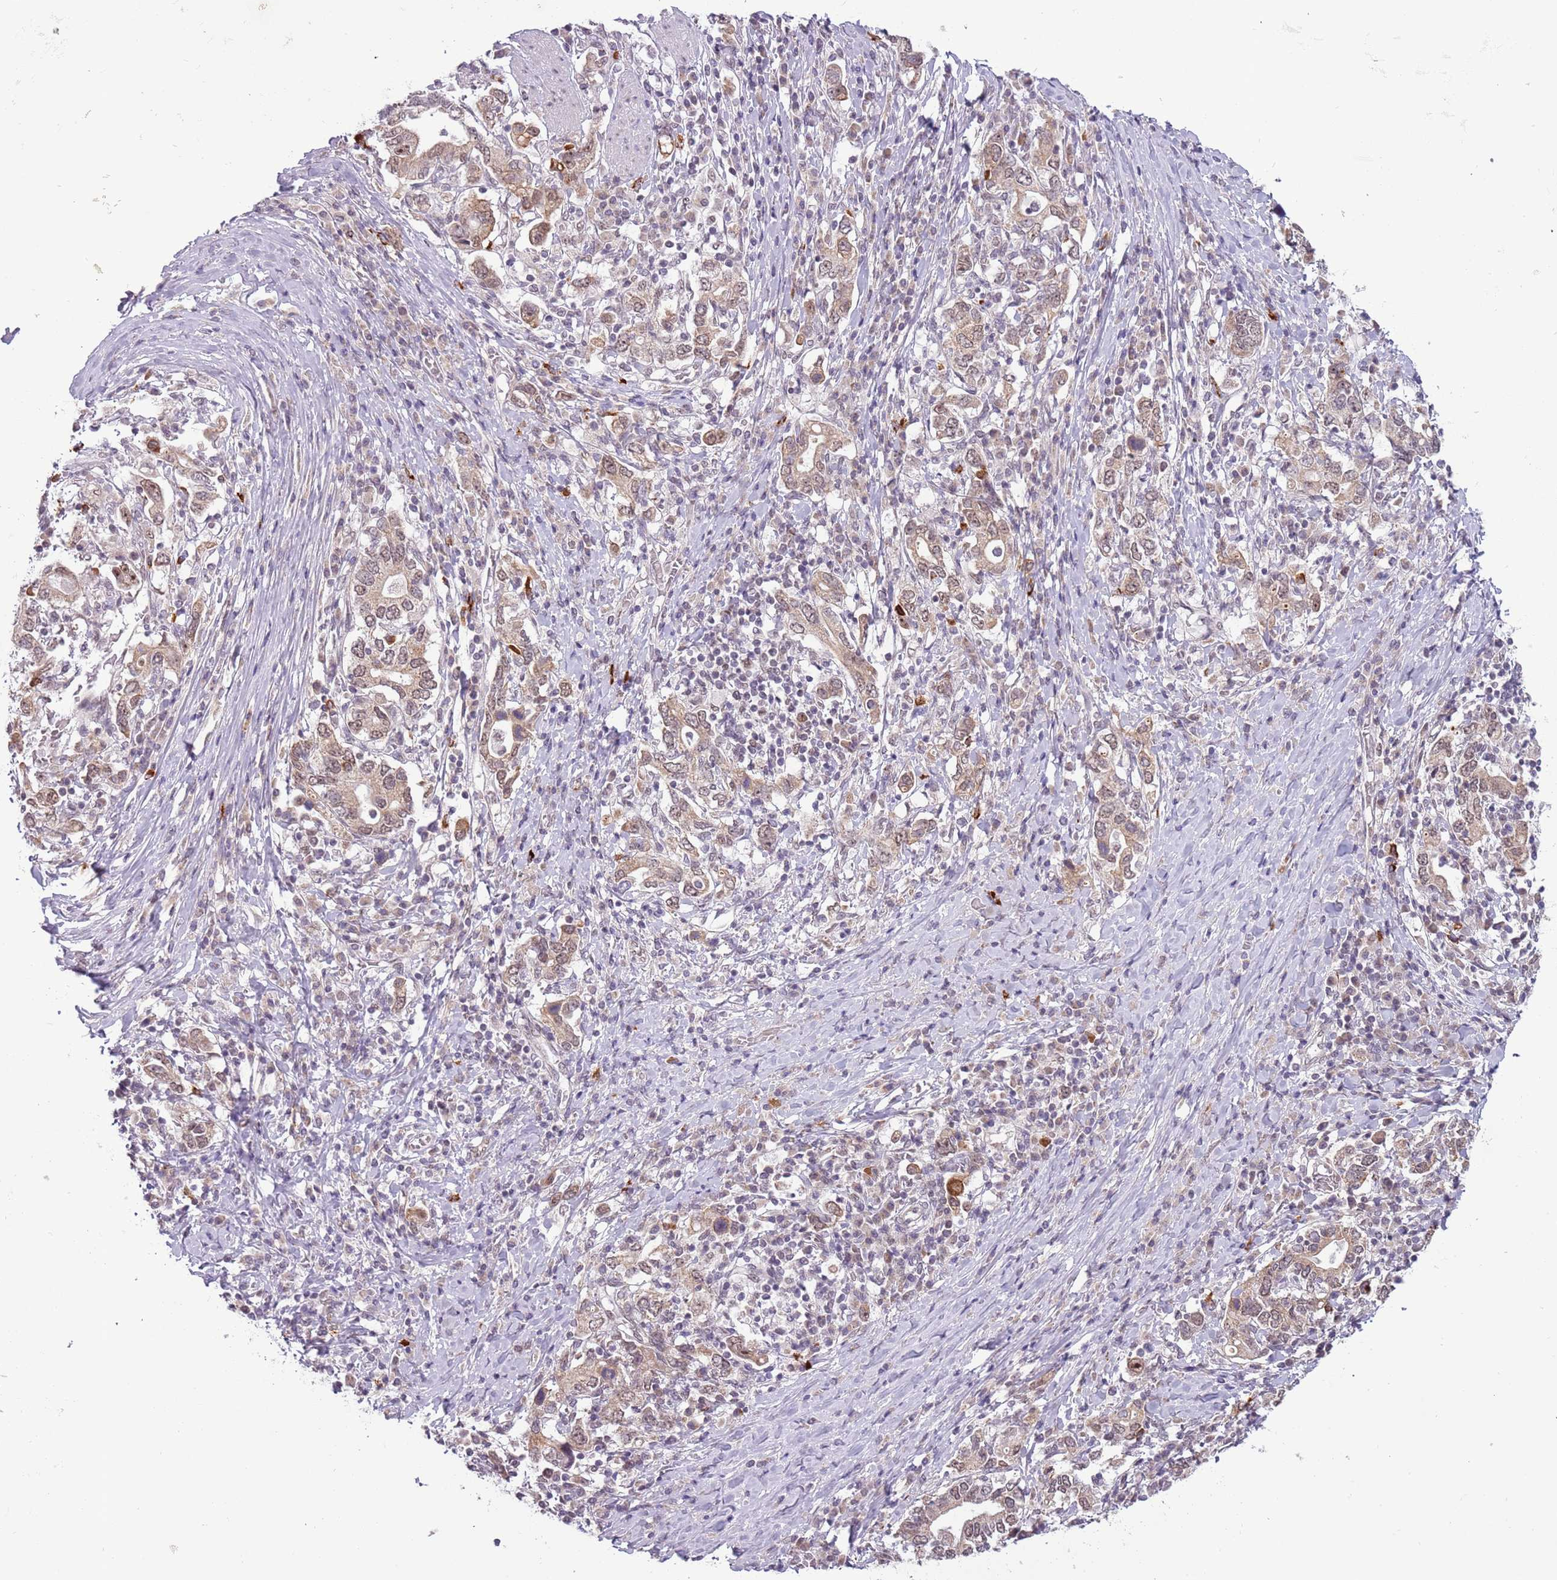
{"staining": {"intensity": "weak", "quantity": ">75%", "location": "cytoplasmic/membranous,nuclear"}, "tissue": "stomach cancer", "cell_type": "Tumor cells", "image_type": "cancer", "snomed": [{"axis": "morphology", "description": "Adenocarcinoma, NOS"}, {"axis": "topography", "description": "Stomach, upper"}, {"axis": "topography", "description": "Stomach"}], "caption": "Stomach cancer (adenocarcinoma) stained for a protein demonstrates weak cytoplasmic/membranous and nuclear positivity in tumor cells.", "gene": "FAM120AOS", "patient": {"sex": "male", "age": 62}}